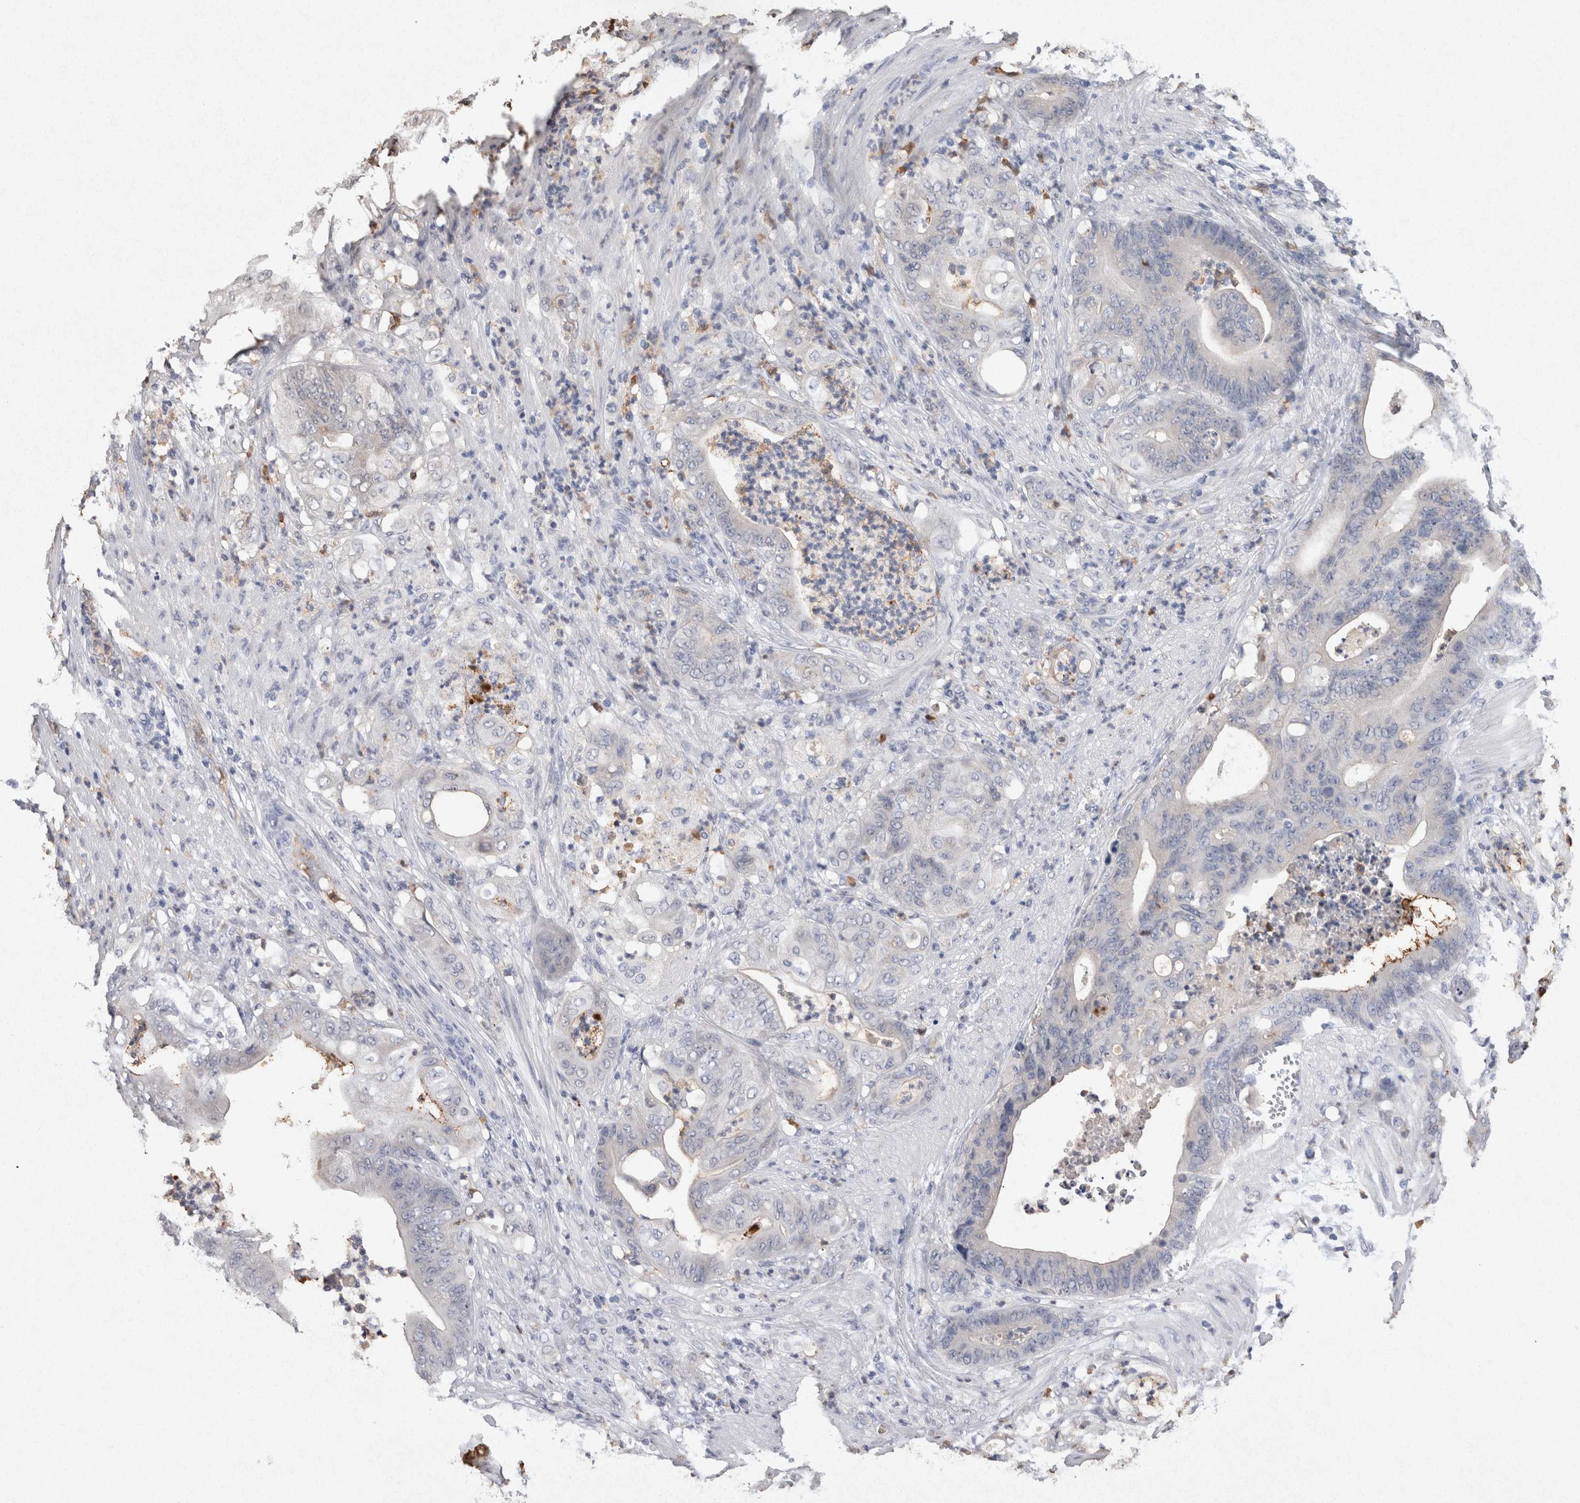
{"staining": {"intensity": "negative", "quantity": "none", "location": "none"}, "tissue": "stomach cancer", "cell_type": "Tumor cells", "image_type": "cancer", "snomed": [{"axis": "morphology", "description": "Adenocarcinoma, NOS"}, {"axis": "topography", "description": "Stomach"}], "caption": "The immunohistochemistry histopathology image has no significant expression in tumor cells of adenocarcinoma (stomach) tissue.", "gene": "FABP7", "patient": {"sex": "female", "age": 73}}